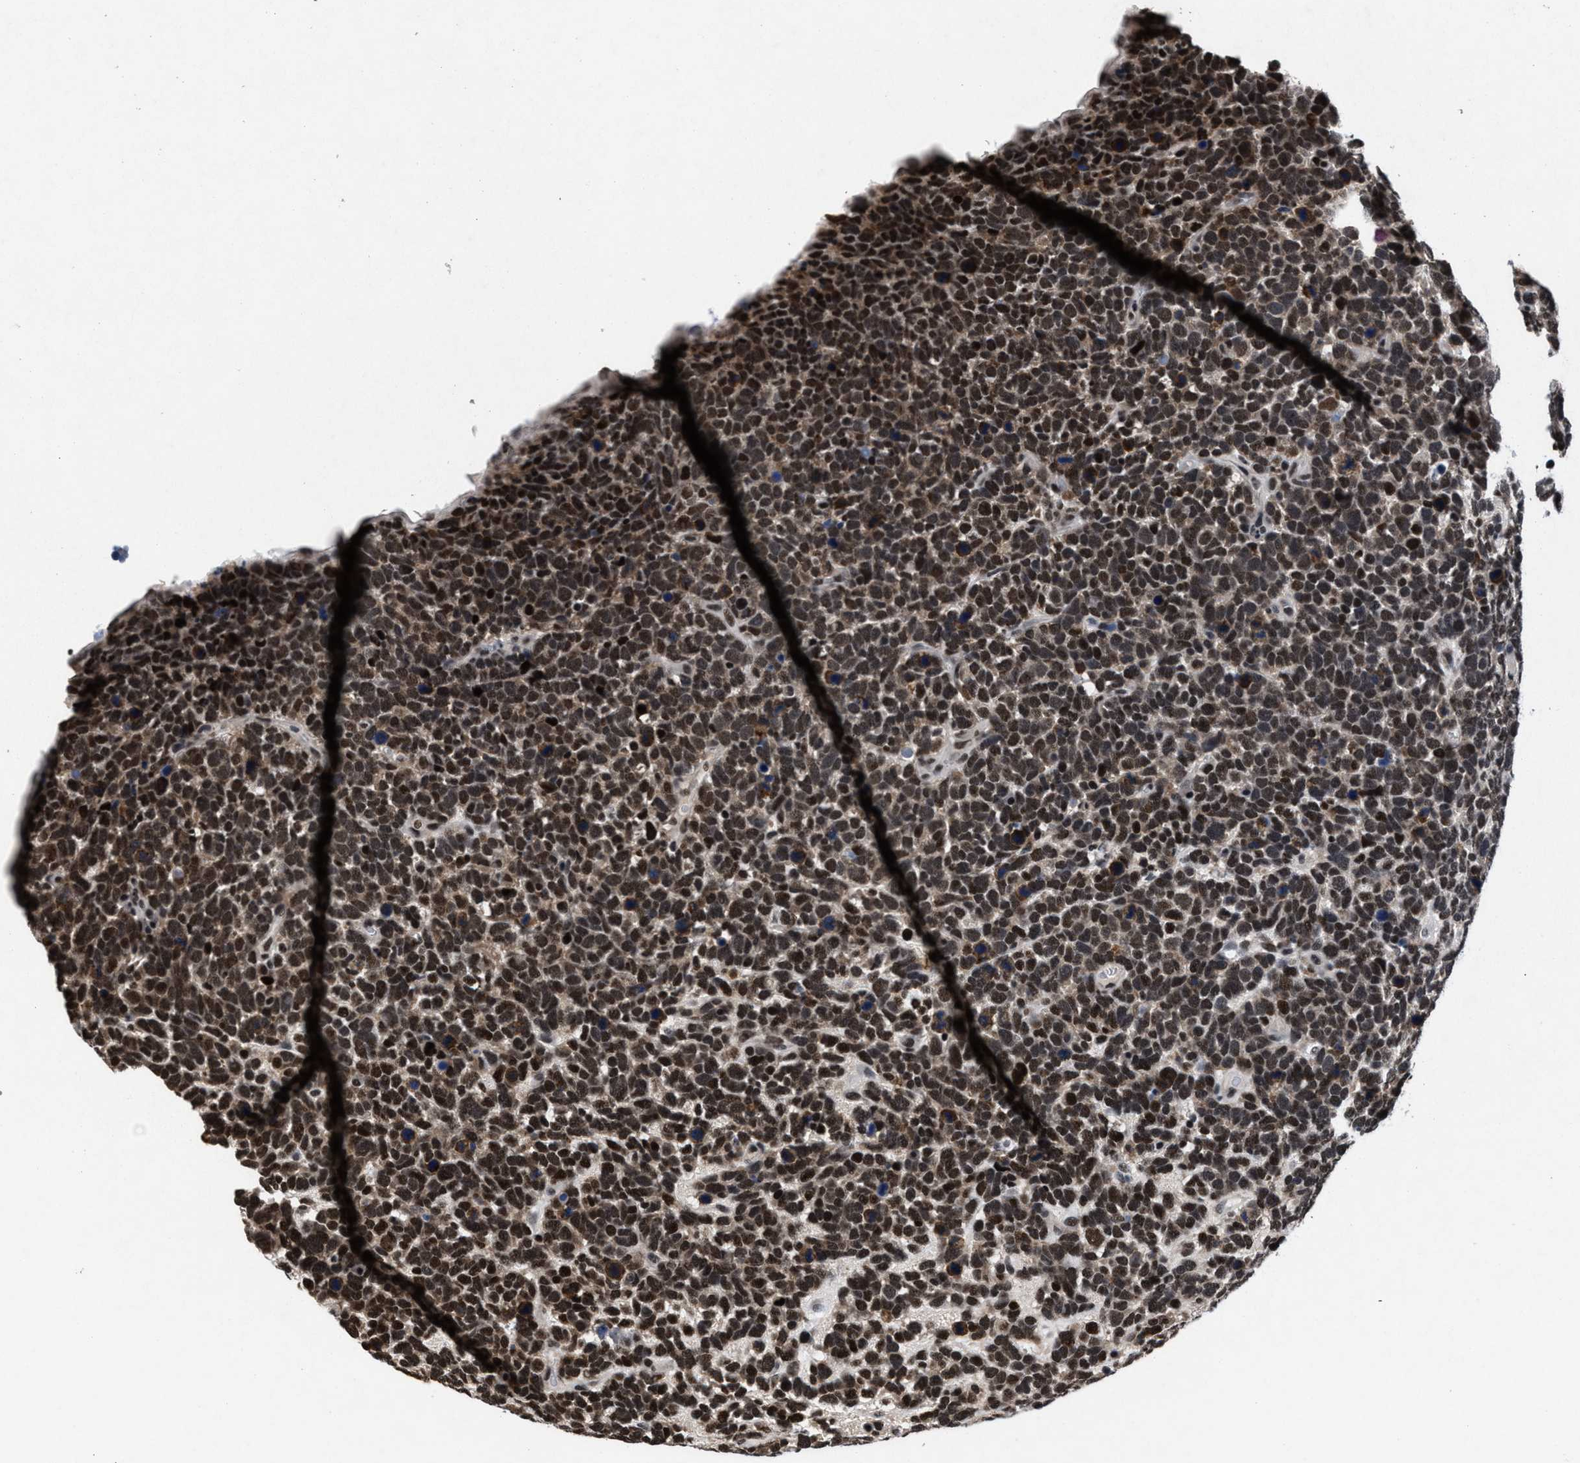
{"staining": {"intensity": "moderate", "quantity": ">75%", "location": "nuclear"}, "tissue": "urothelial cancer", "cell_type": "Tumor cells", "image_type": "cancer", "snomed": [{"axis": "morphology", "description": "Urothelial carcinoma, High grade"}, {"axis": "topography", "description": "Urinary bladder"}], "caption": "This is a micrograph of IHC staining of urothelial carcinoma (high-grade), which shows moderate positivity in the nuclear of tumor cells.", "gene": "WDR81", "patient": {"sex": "female", "age": 82}}